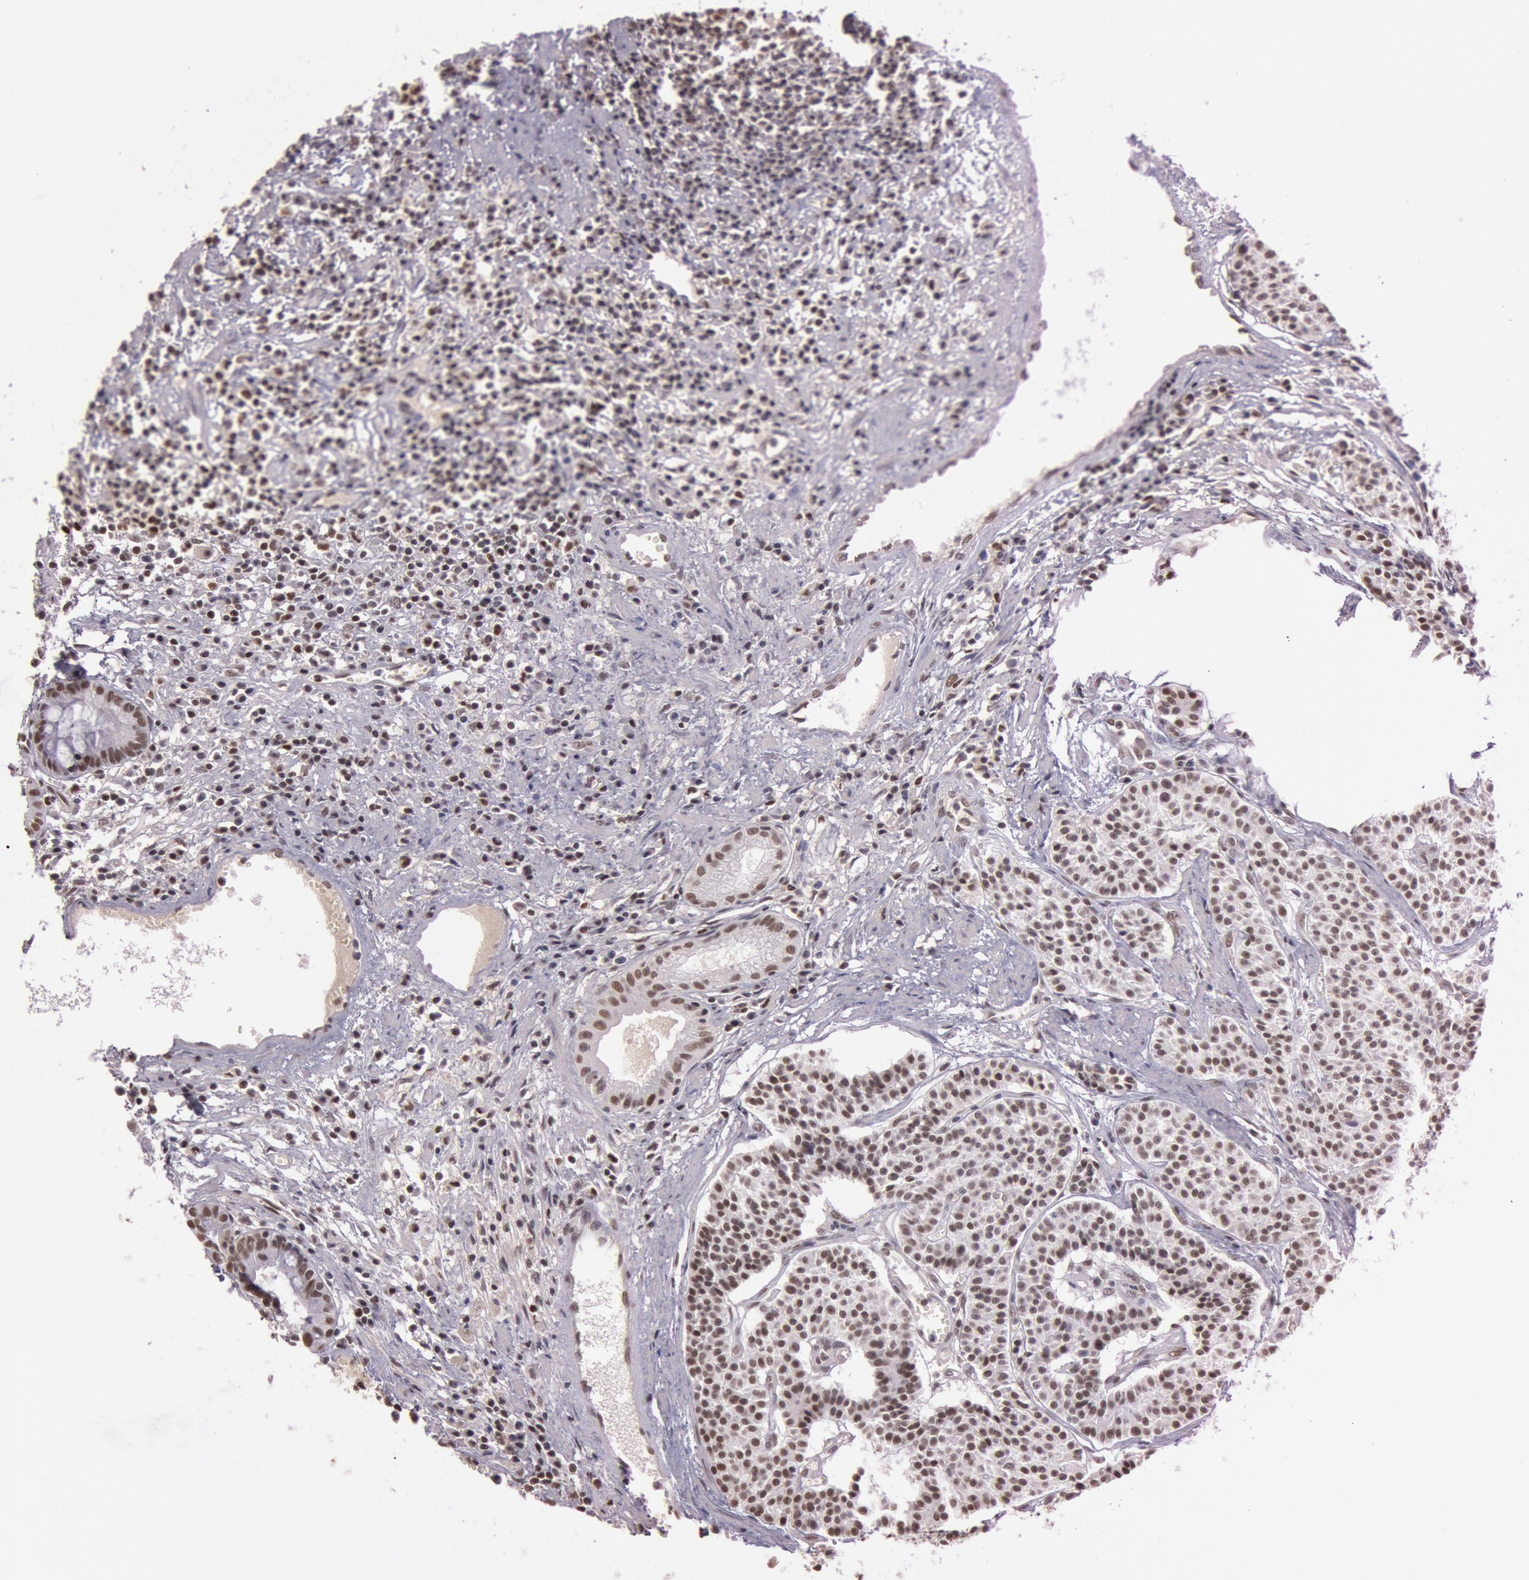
{"staining": {"intensity": "moderate", "quantity": "25%-75%", "location": "nuclear"}, "tissue": "carcinoid", "cell_type": "Tumor cells", "image_type": "cancer", "snomed": [{"axis": "morphology", "description": "Carcinoid, malignant, NOS"}, {"axis": "topography", "description": "Stomach"}], "caption": "Malignant carcinoid stained with immunohistochemistry (IHC) demonstrates moderate nuclear expression in approximately 25%-75% of tumor cells.", "gene": "TASL", "patient": {"sex": "female", "age": 76}}